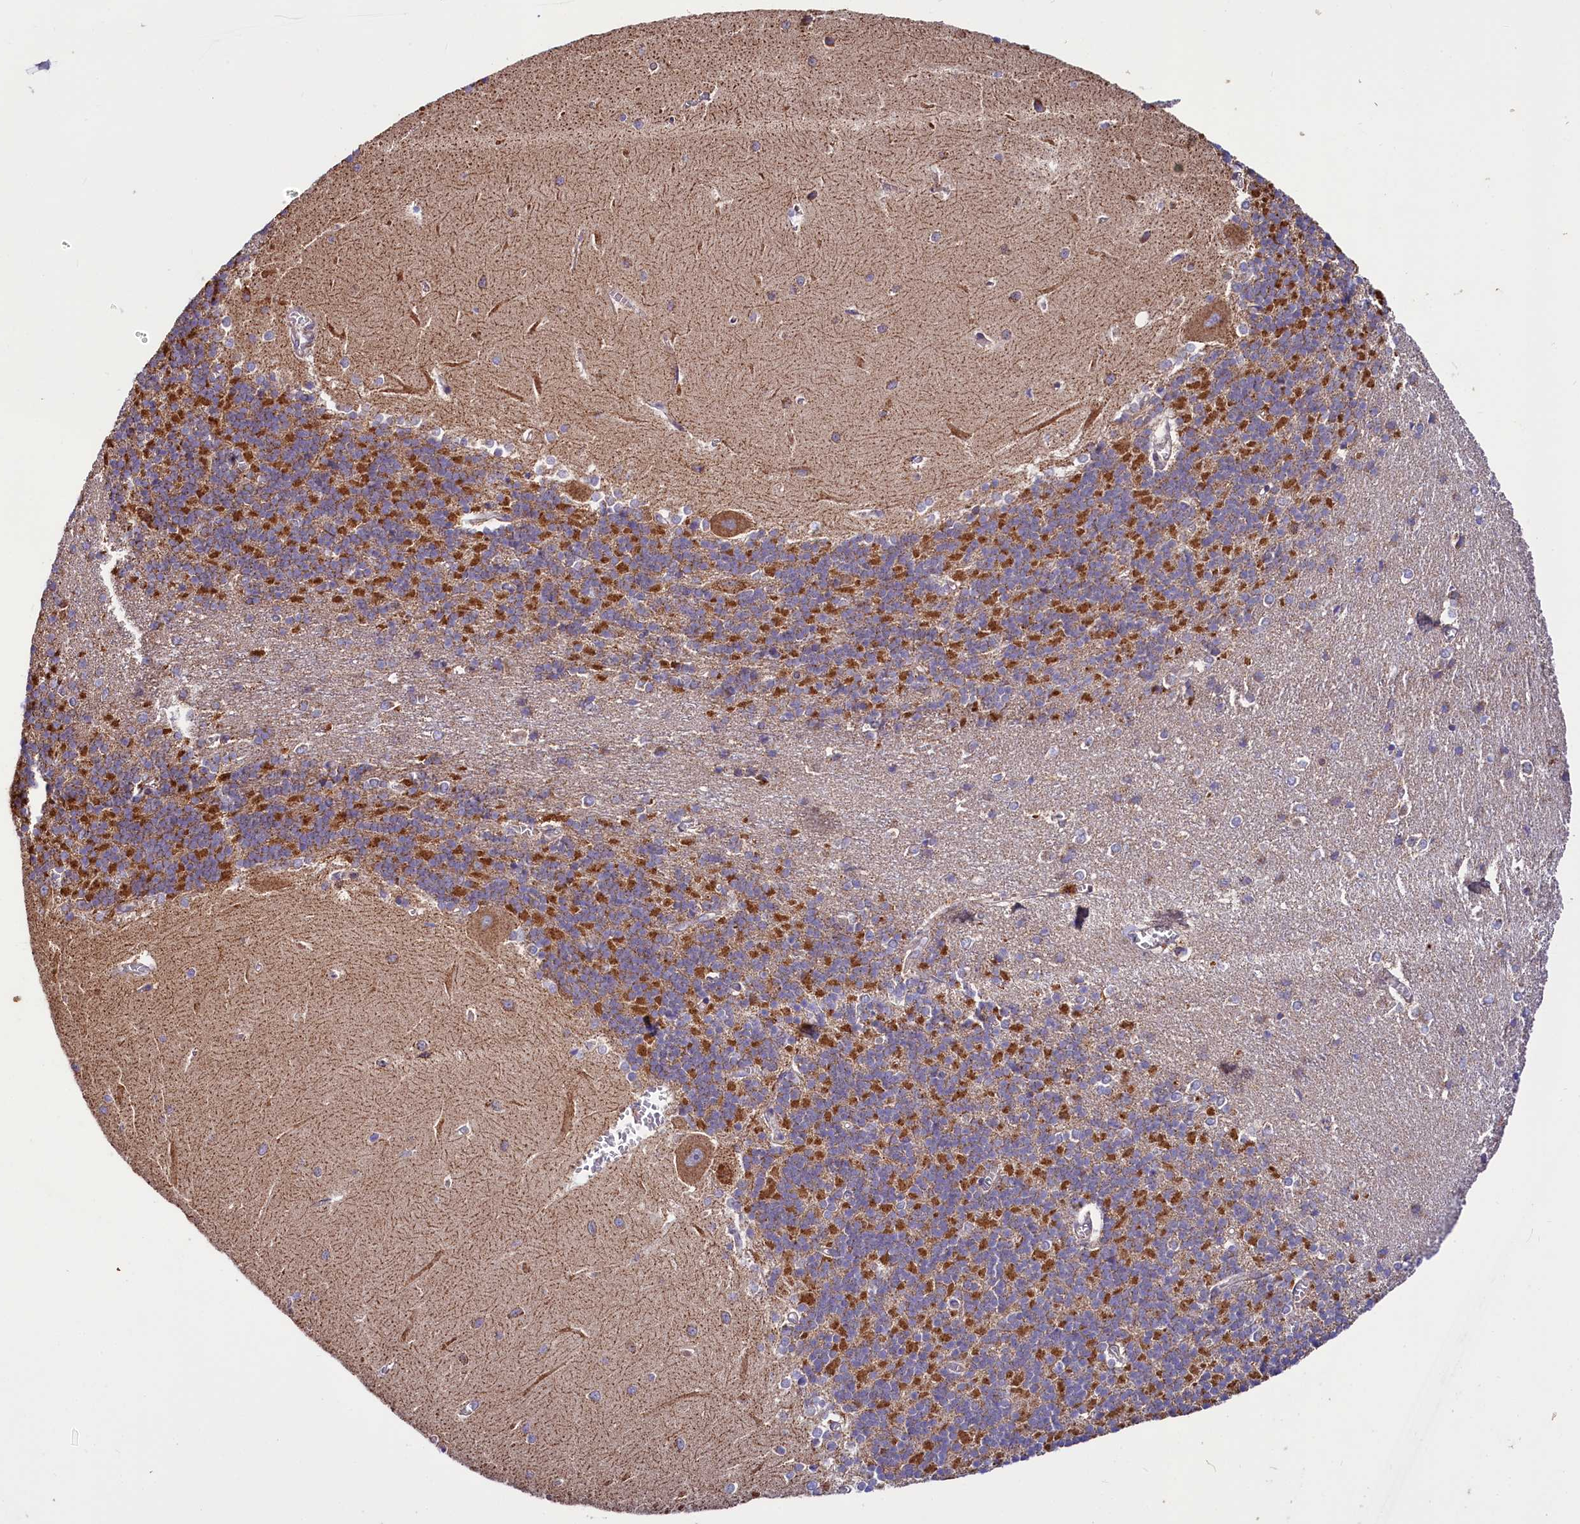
{"staining": {"intensity": "strong", "quantity": "25%-75%", "location": "cytoplasmic/membranous"}, "tissue": "cerebellum", "cell_type": "Cells in granular layer", "image_type": "normal", "snomed": [{"axis": "morphology", "description": "Normal tissue, NOS"}, {"axis": "topography", "description": "Cerebellum"}], "caption": "A high-resolution micrograph shows immunohistochemistry staining of normal cerebellum, which shows strong cytoplasmic/membranous staining in approximately 25%-75% of cells in granular layer.", "gene": "NUDT15", "patient": {"sex": "male", "age": 37}}